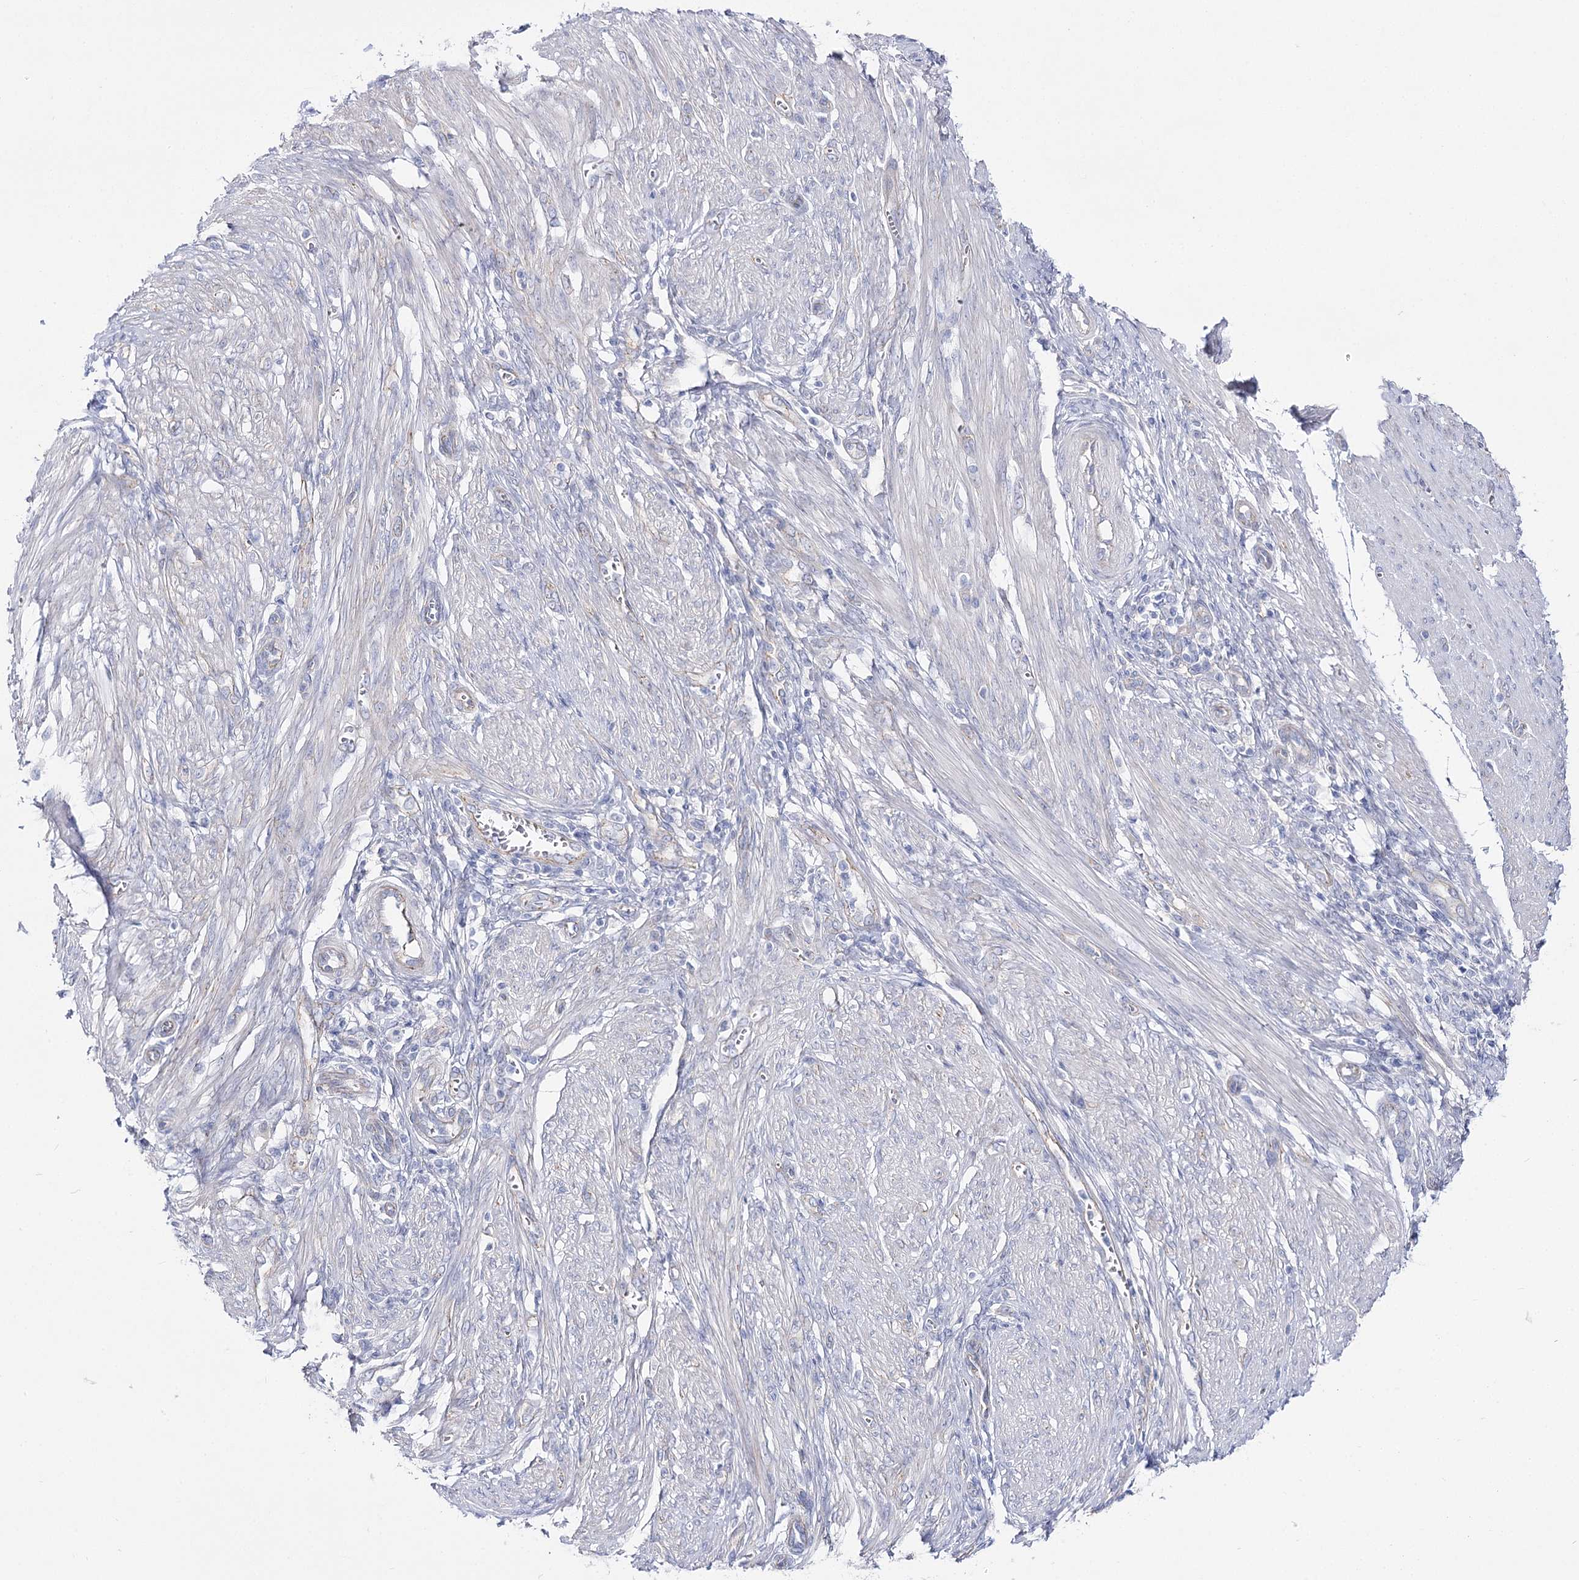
{"staining": {"intensity": "negative", "quantity": "none", "location": "none"}, "tissue": "endometrial cancer", "cell_type": "Tumor cells", "image_type": "cancer", "snomed": [{"axis": "morphology", "description": "Adenocarcinoma, NOS"}, {"axis": "topography", "description": "Endometrium"}], "caption": "Immunohistochemistry (IHC) image of endometrial cancer stained for a protein (brown), which shows no positivity in tumor cells.", "gene": "NRAP", "patient": {"sex": "female", "age": 51}}